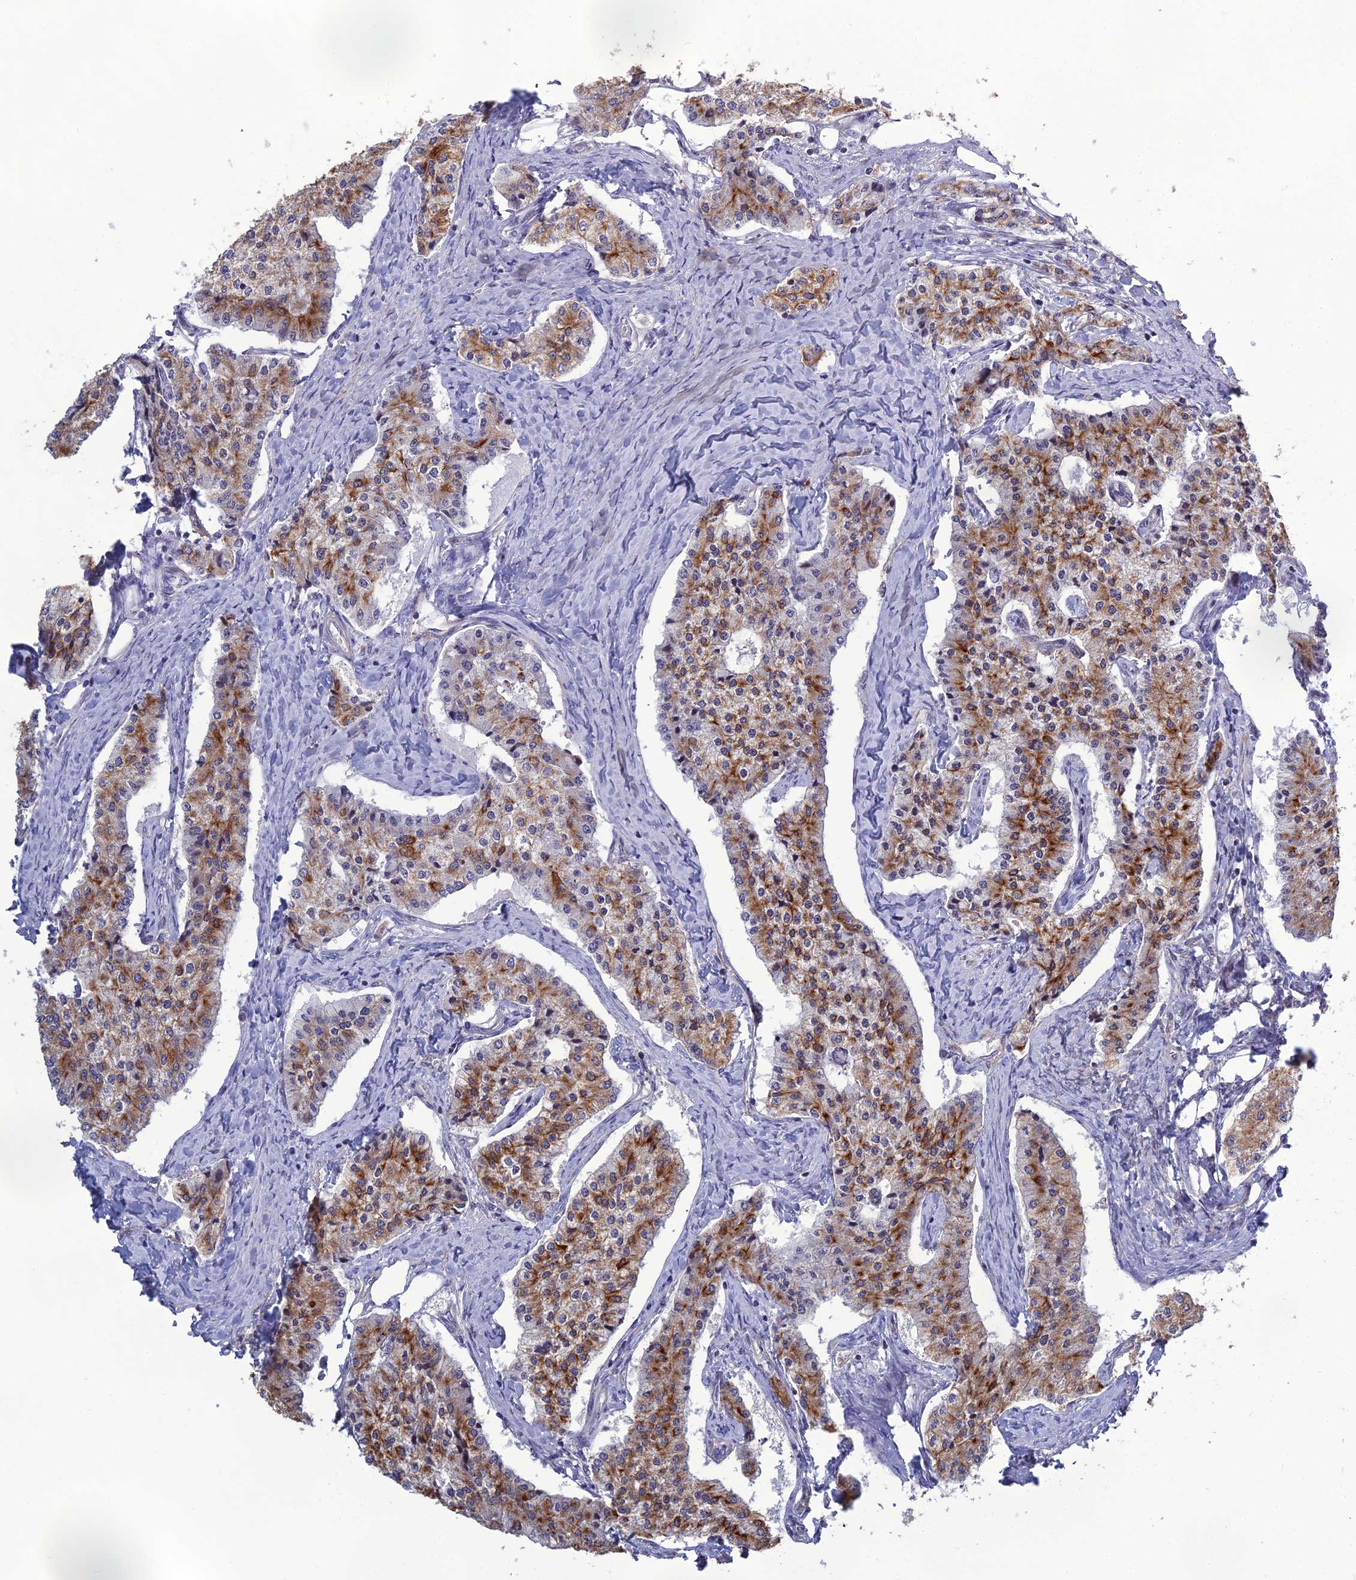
{"staining": {"intensity": "moderate", "quantity": "25%-75%", "location": "cytoplasmic/membranous"}, "tissue": "carcinoid", "cell_type": "Tumor cells", "image_type": "cancer", "snomed": [{"axis": "morphology", "description": "Carcinoid, malignant, NOS"}, {"axis": "topography", "description": "Colon"}], "caption": "The image displays a brown stain indicating the presence of a protein in the cytoplasmic/membranous of tumor cells in carcinoid.", "gene": "LZTS2", "patient": {"sex": "female", "age": 52}}